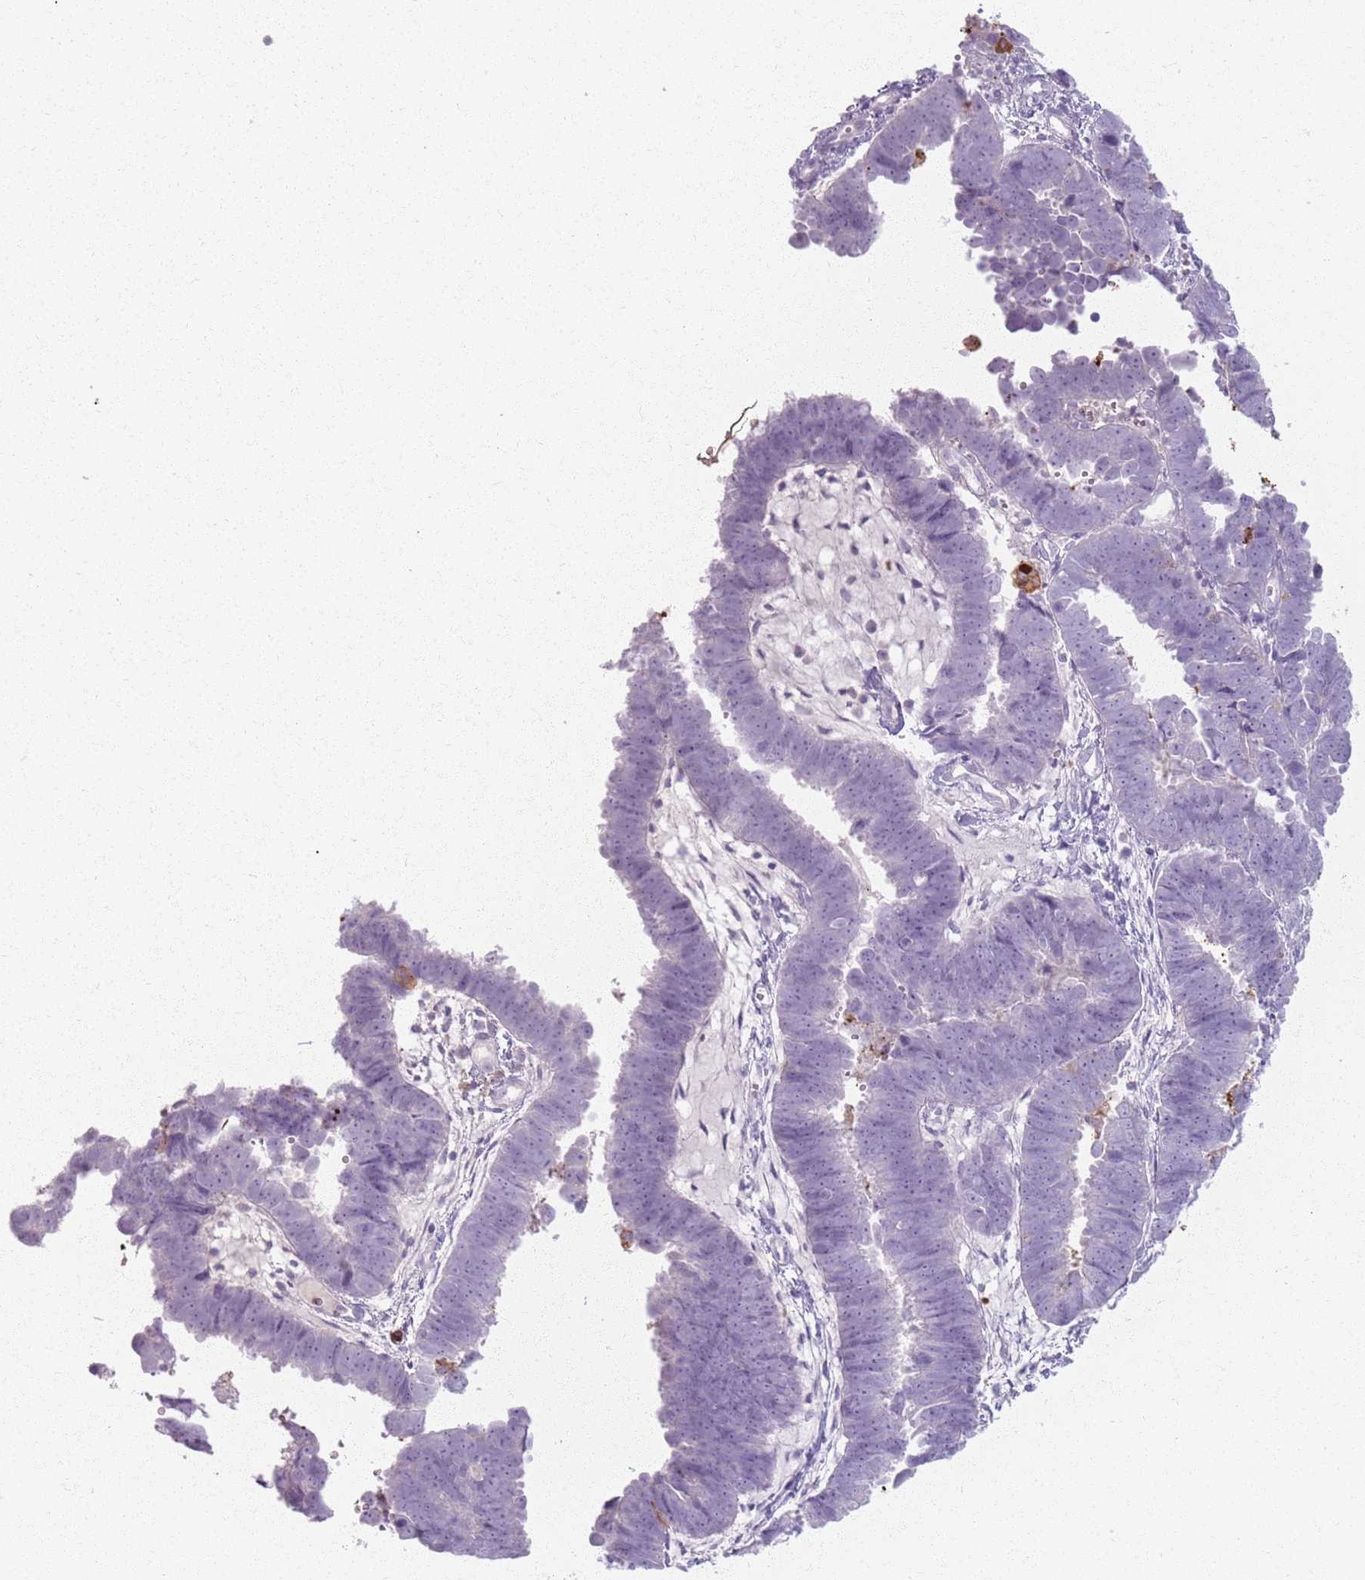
{"staining": {"intensity": "negative", "quantity": "none", "location": "none"}, "tissue": "endometrial cancer", "cell_type": "Tumor cells", "image_type": "cancer", "snomed": [{"axis": "morphology", "description": "Adenocarcinoma, NOS"}, {"axis": "topography", "description": "Endometrium"}], "caption": "Tumor cells are negative for protein expression in human endometrial cancer.", "gene": "GDPGP1", "patient": {"sex": "female", "age": 75}}